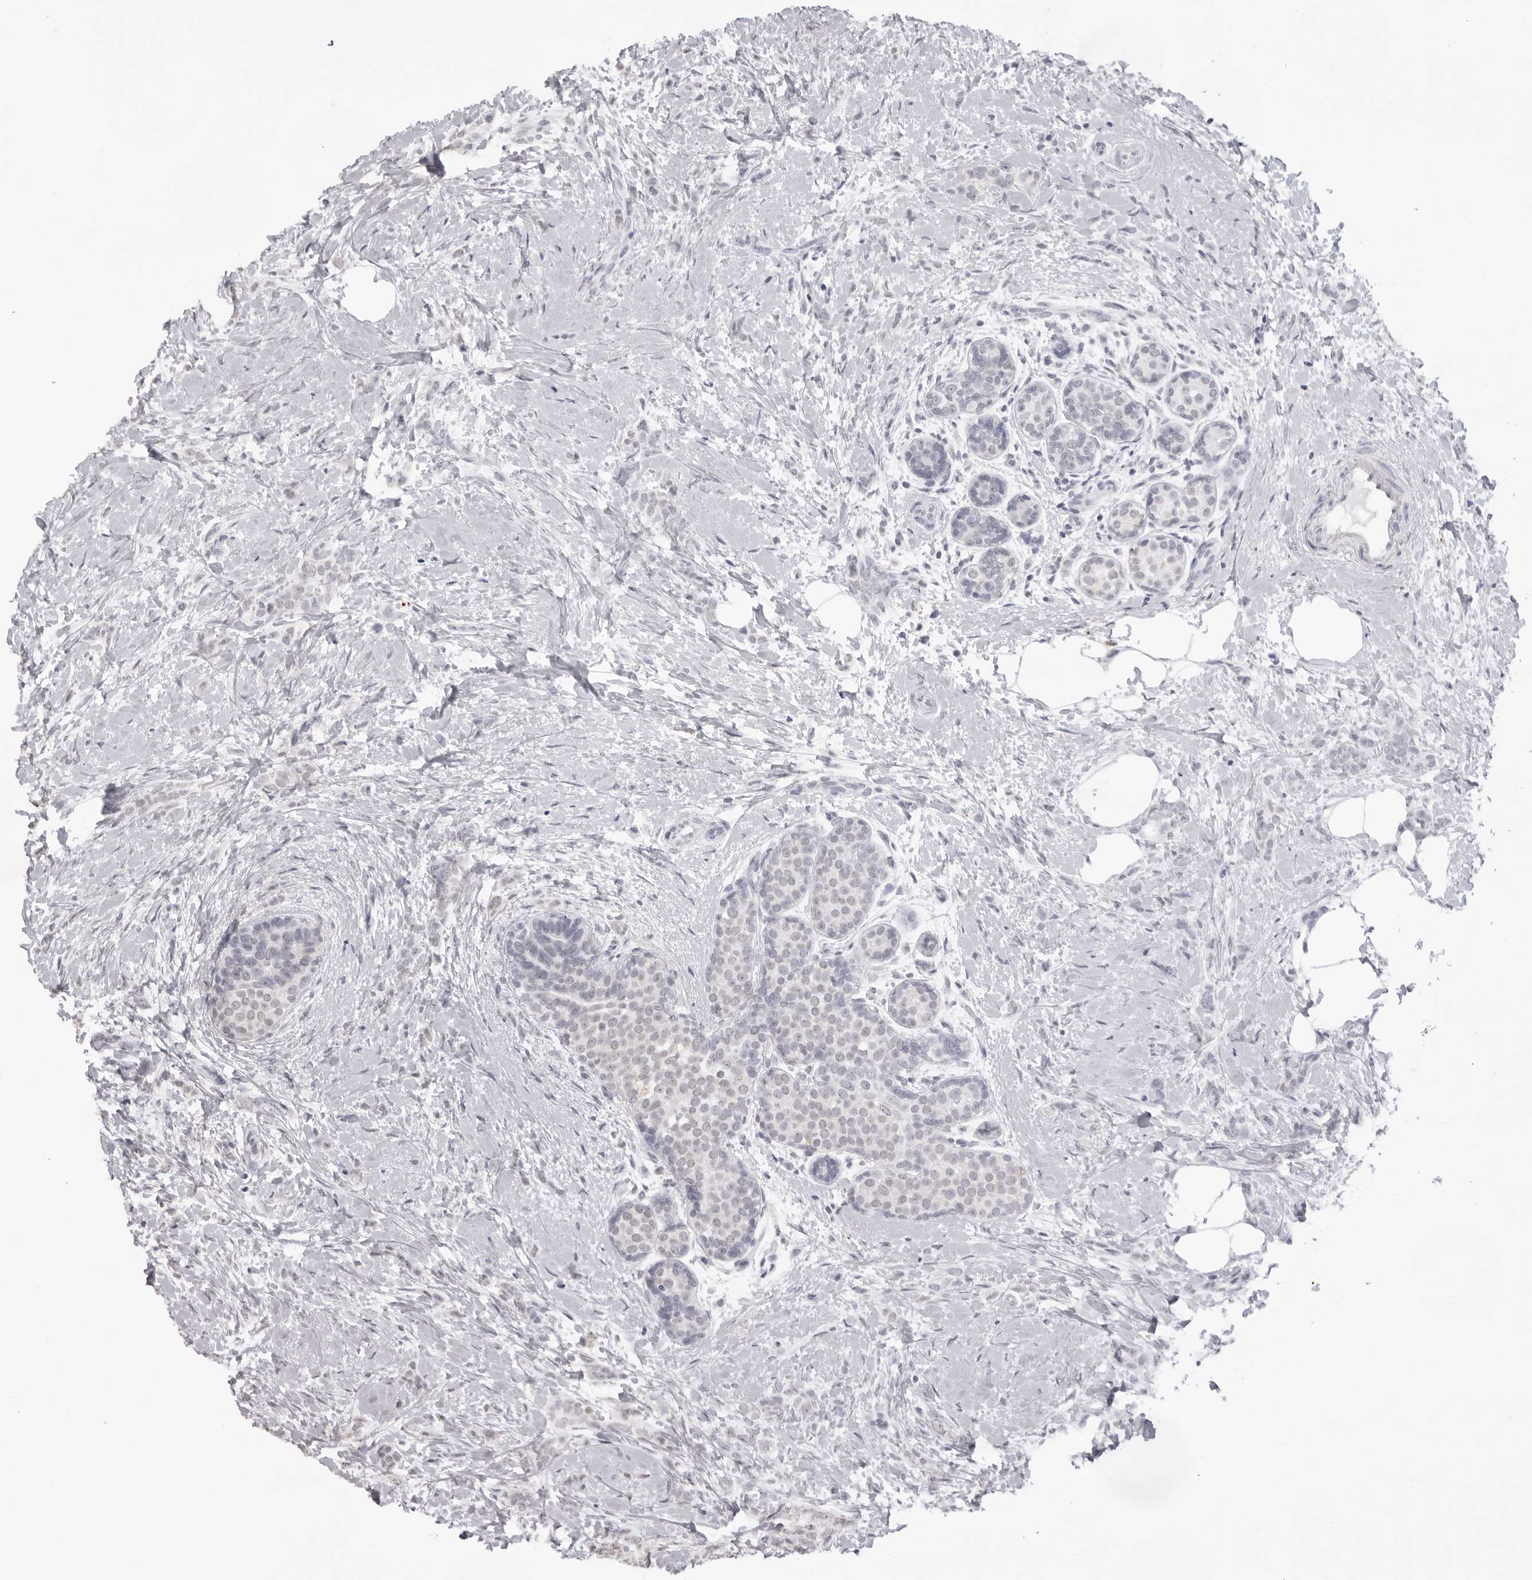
{"staining": {"intensity": "negative", "quantity": "none", "location": "none"}, "tissue": "breast cancer", "cell_type": "Tumor cells", "image_type": "cancer", "snomed": [{"axis": "morphology", "description": "Lobular carcinoma, in situ"}, {"axis": "morphology", "description": "Lobular carcinoma"}, {"axis": "topography", "description": "Breast"}], "caption": "A photomicrograph of human breast lobular carcinoma in situ is negative for staining in tumor cells.", "gene": "NTM", "patient": {"sex": "female", "age": 41}}